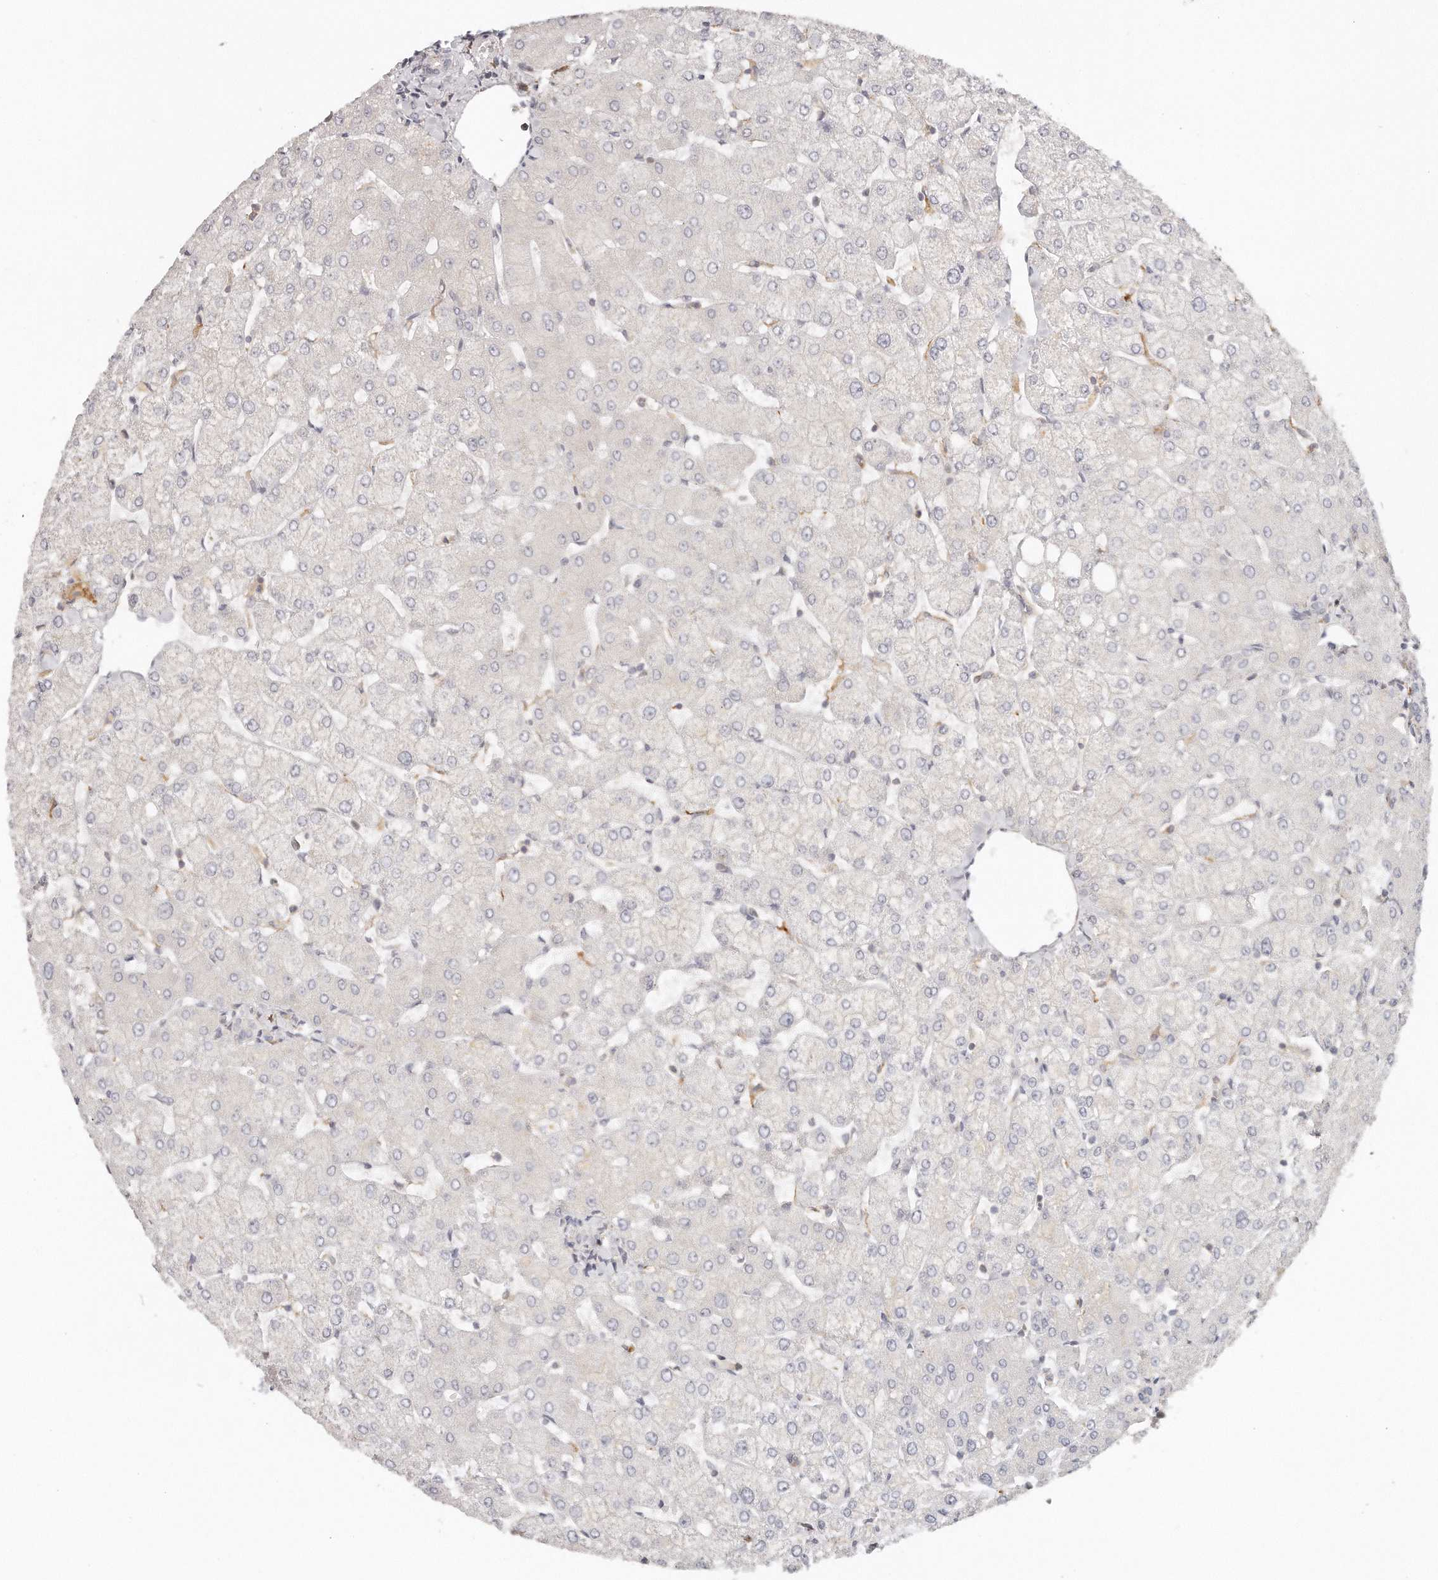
{"staining": {"intensity": "negative", "quantity": "none", "location": "none"}, "tissue": "liver", "cell_type": "Cholangiocytes", "image_type": "normal", "snomed": [{"axis": "morphology", "description": "Normal tissue, NOS"}, {"axis": "topography", "description": "Liver"}], "caption": "Cholangiocytes are negative for brown protein staining in benign liver. (DAB (3,3'-diaminobenzidine) IHC, high magnification).", "gene": "TTLL4", "patient": {"sex": "female", "age": 54}}